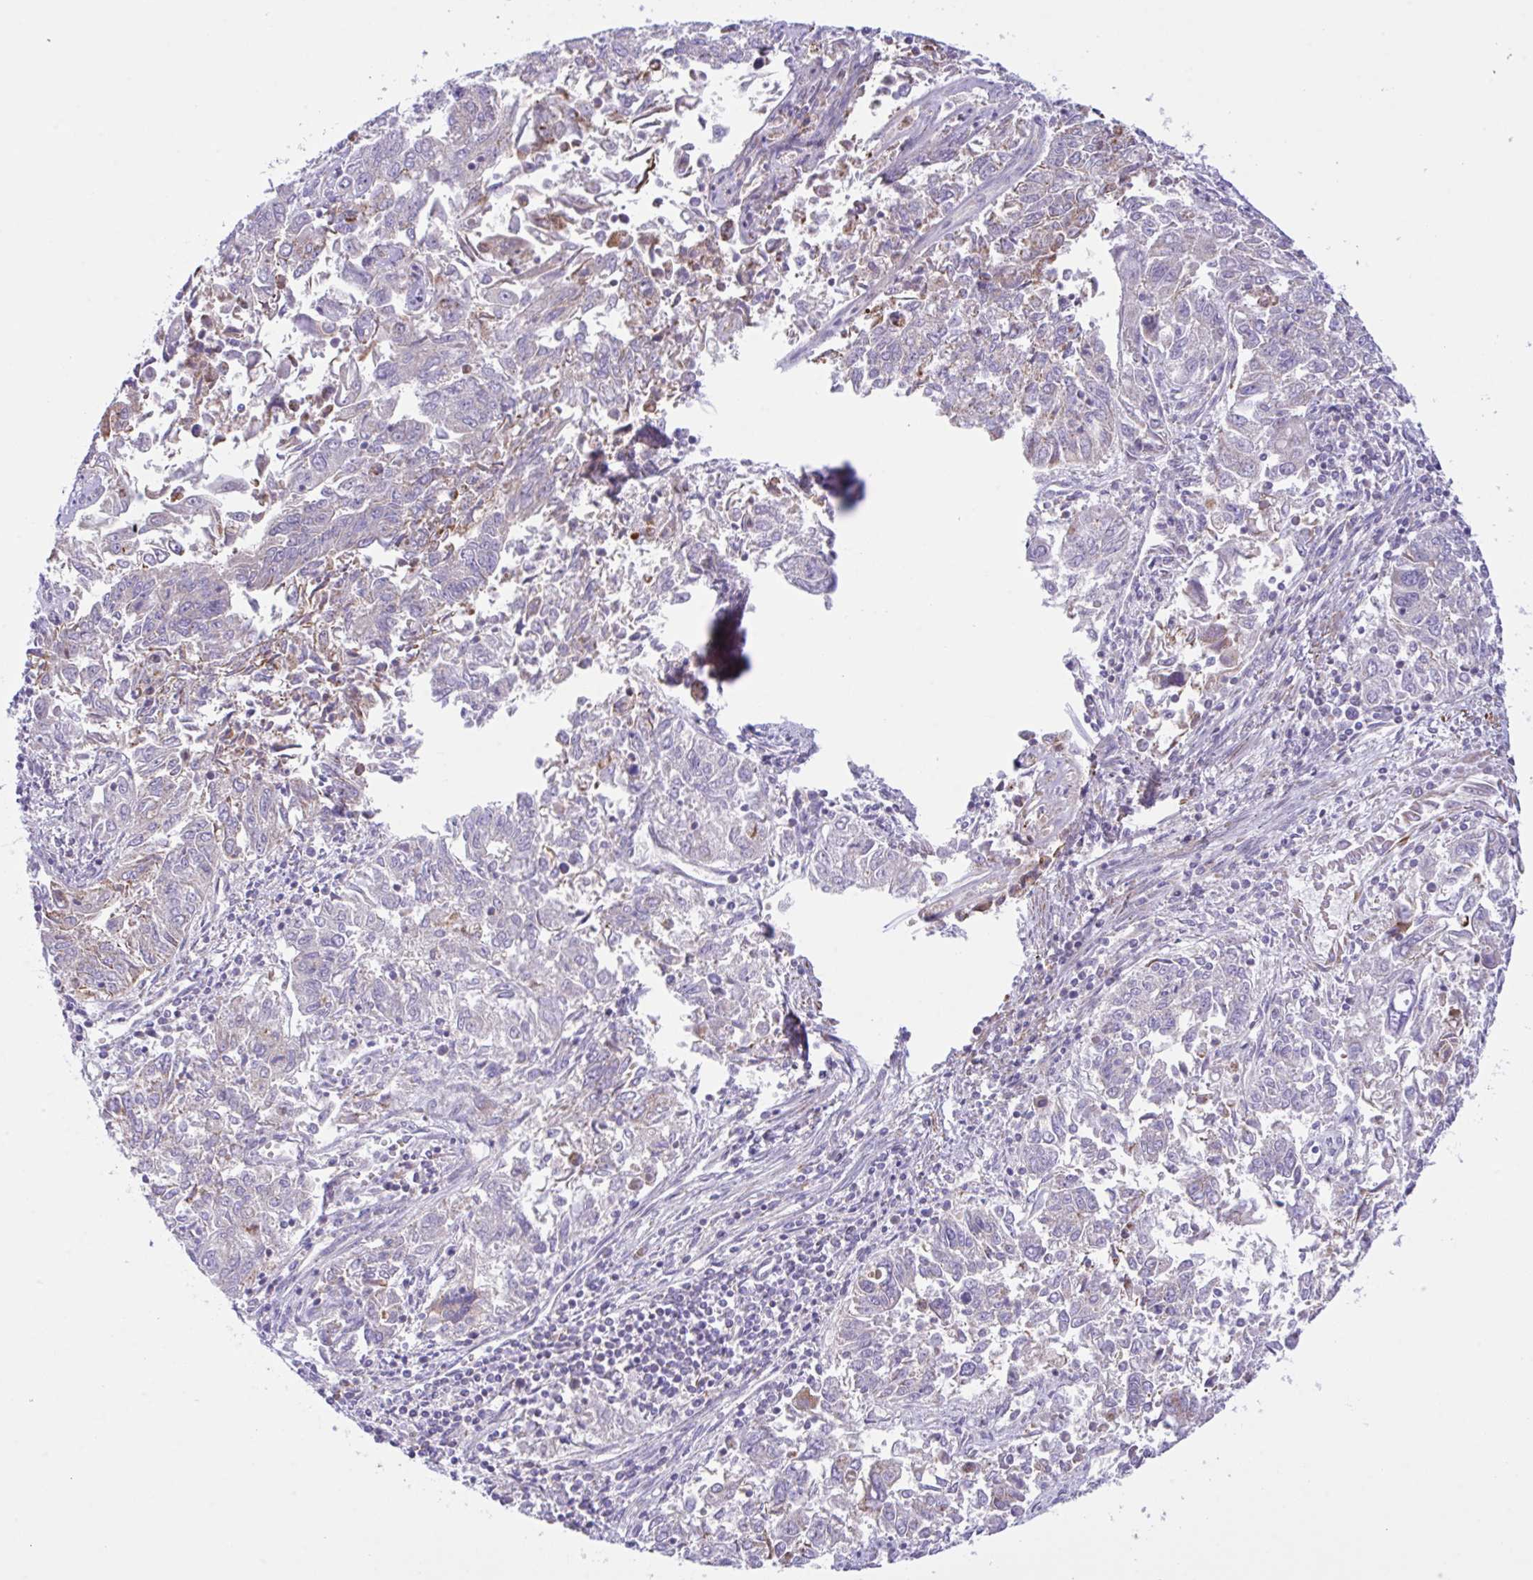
{"staining": {"intensity": "negative", "quantity": "none", "location": "none"}, "tissue": "endometrial cancer", "cell_type": "Tumor cells", "image_type": "cancer", "snomed": [{"axis": "morphology", "description": "Adenocarcinoma, NOS"}, {"axis": "topography", "description": "Endometrium"}], "caption": "Endometrial cancer (adenocarcinoma) stained for a protein using immunohistochemistry (IHC) demonstrates no positivity tumor cells.", "gene": "CHDH", "patient": {"sex": "female", "age": 42}}